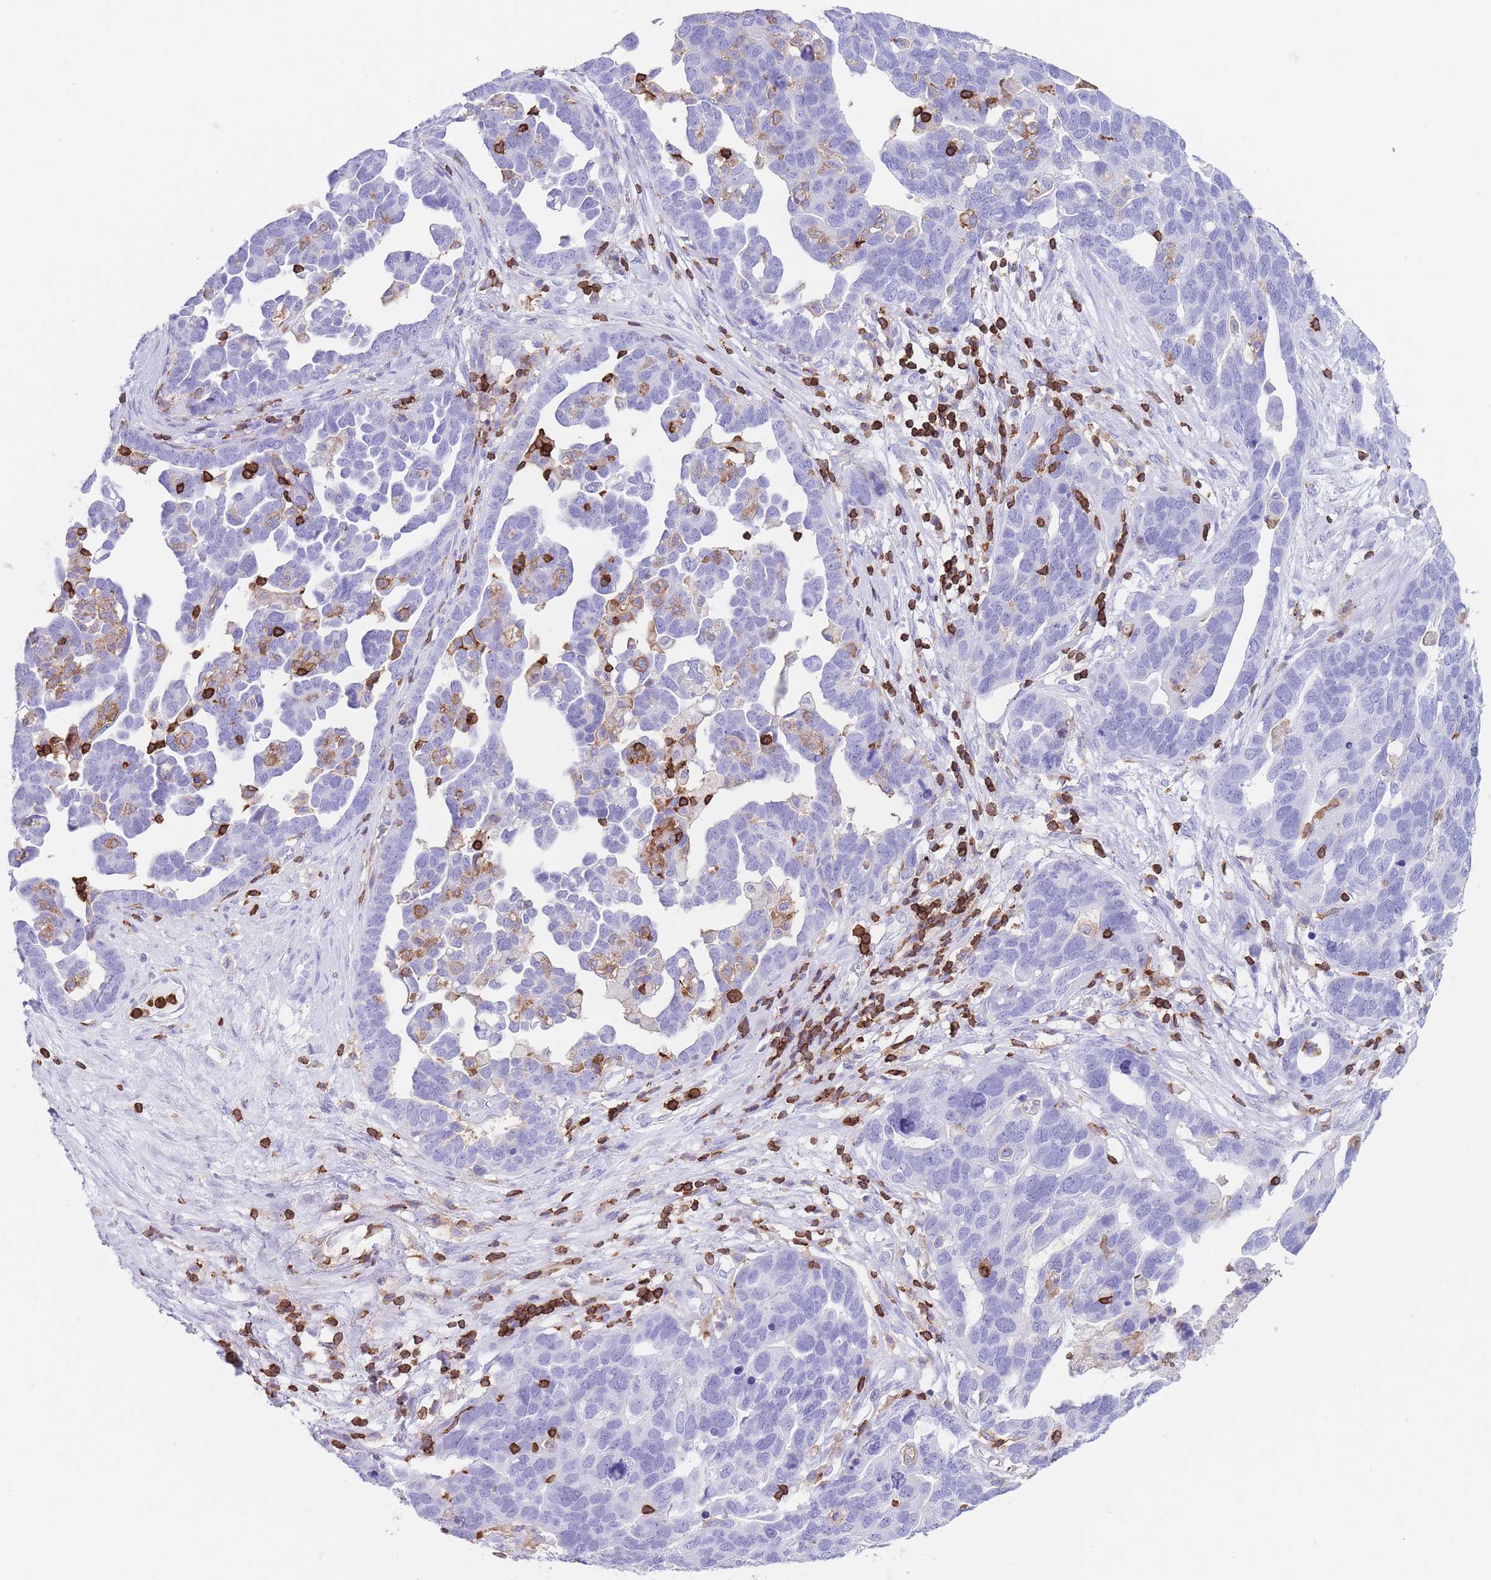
{"staining": {"intensity": "weak", "quantity": "<25%", "location": "cytoplasmic/membranous"}, "tissue": "ovarian cancer", "cell_type": "Tumor cells", "image_type": "cancer", "snomed": [{"axis": "morphology", "description": "Cystadenocarcinoma, serous, NOS"}, {"axis": "topography", "description": "Ovary"}], "caption": "This image is of serous cystadenocarcinoma (ovarian) stained with IHC to label a protein in brown with the nuclei are counter-stained blue. There is no expression in tumor cells.", "gene": "CORO1A", "patient": {"sex": "female", "age": 54}}